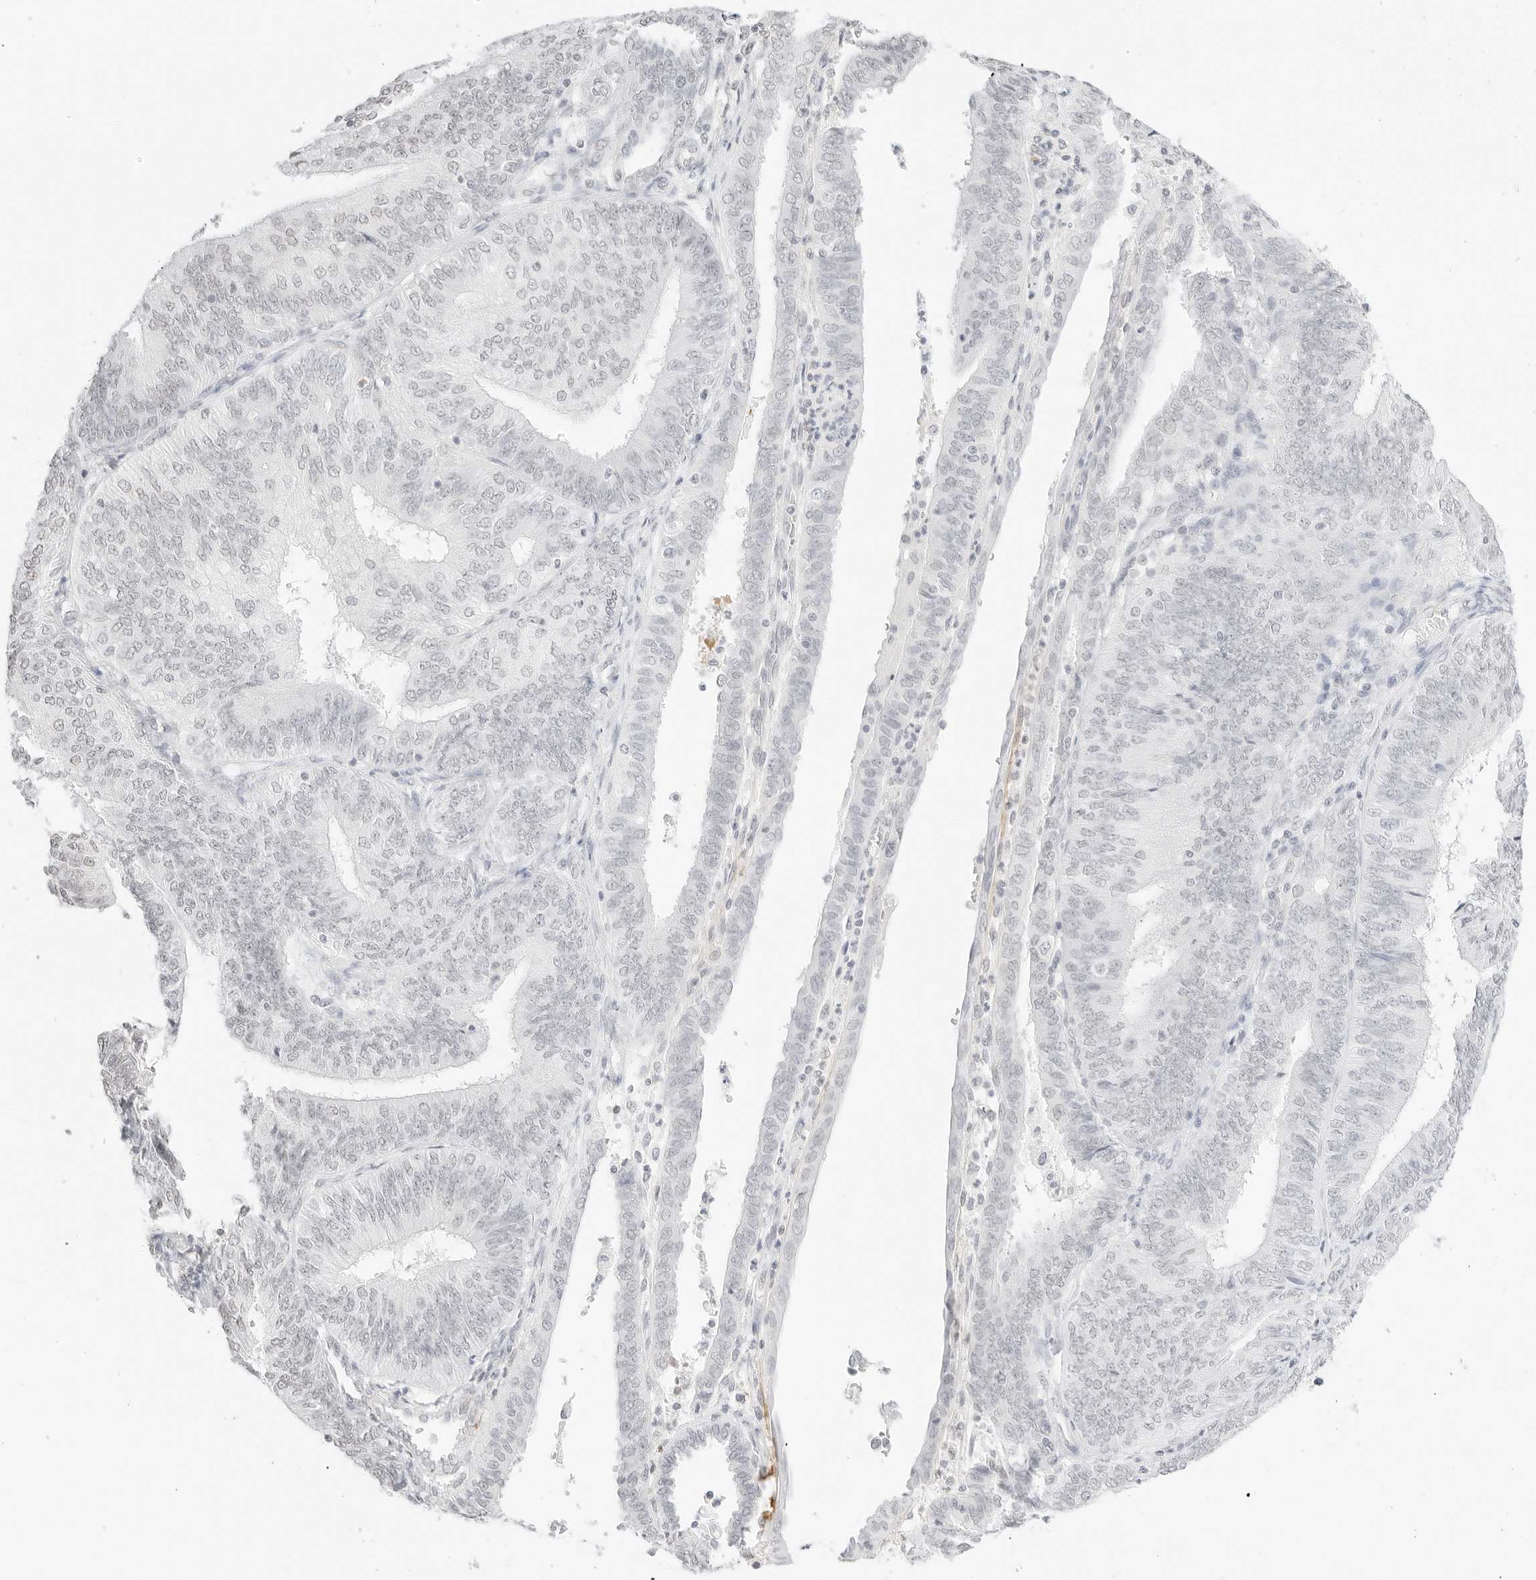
{"staining": {"intensity": "weak", "quantity": "<25%", "location": "nuclear"}, "tissue": "endometrial cancer", "cell_type": "Tumor cells", "image_type": "cancer", "snomed": [{"axis": "morphology", "description": "Adenocarcinoma, NOS"}, {"axis": "topography", "description": "Endometrium"}], "caption": "Adenocarcinoma (endometrial) was stained to show a protein in brown. There is no significant expression in tumor cells. The staining is performed using DAB brown chromogen with nuclei counter-stained in using hematoxylin.", "gene": "FBLN5", "patient": {"sex": "female", "age": 58}}